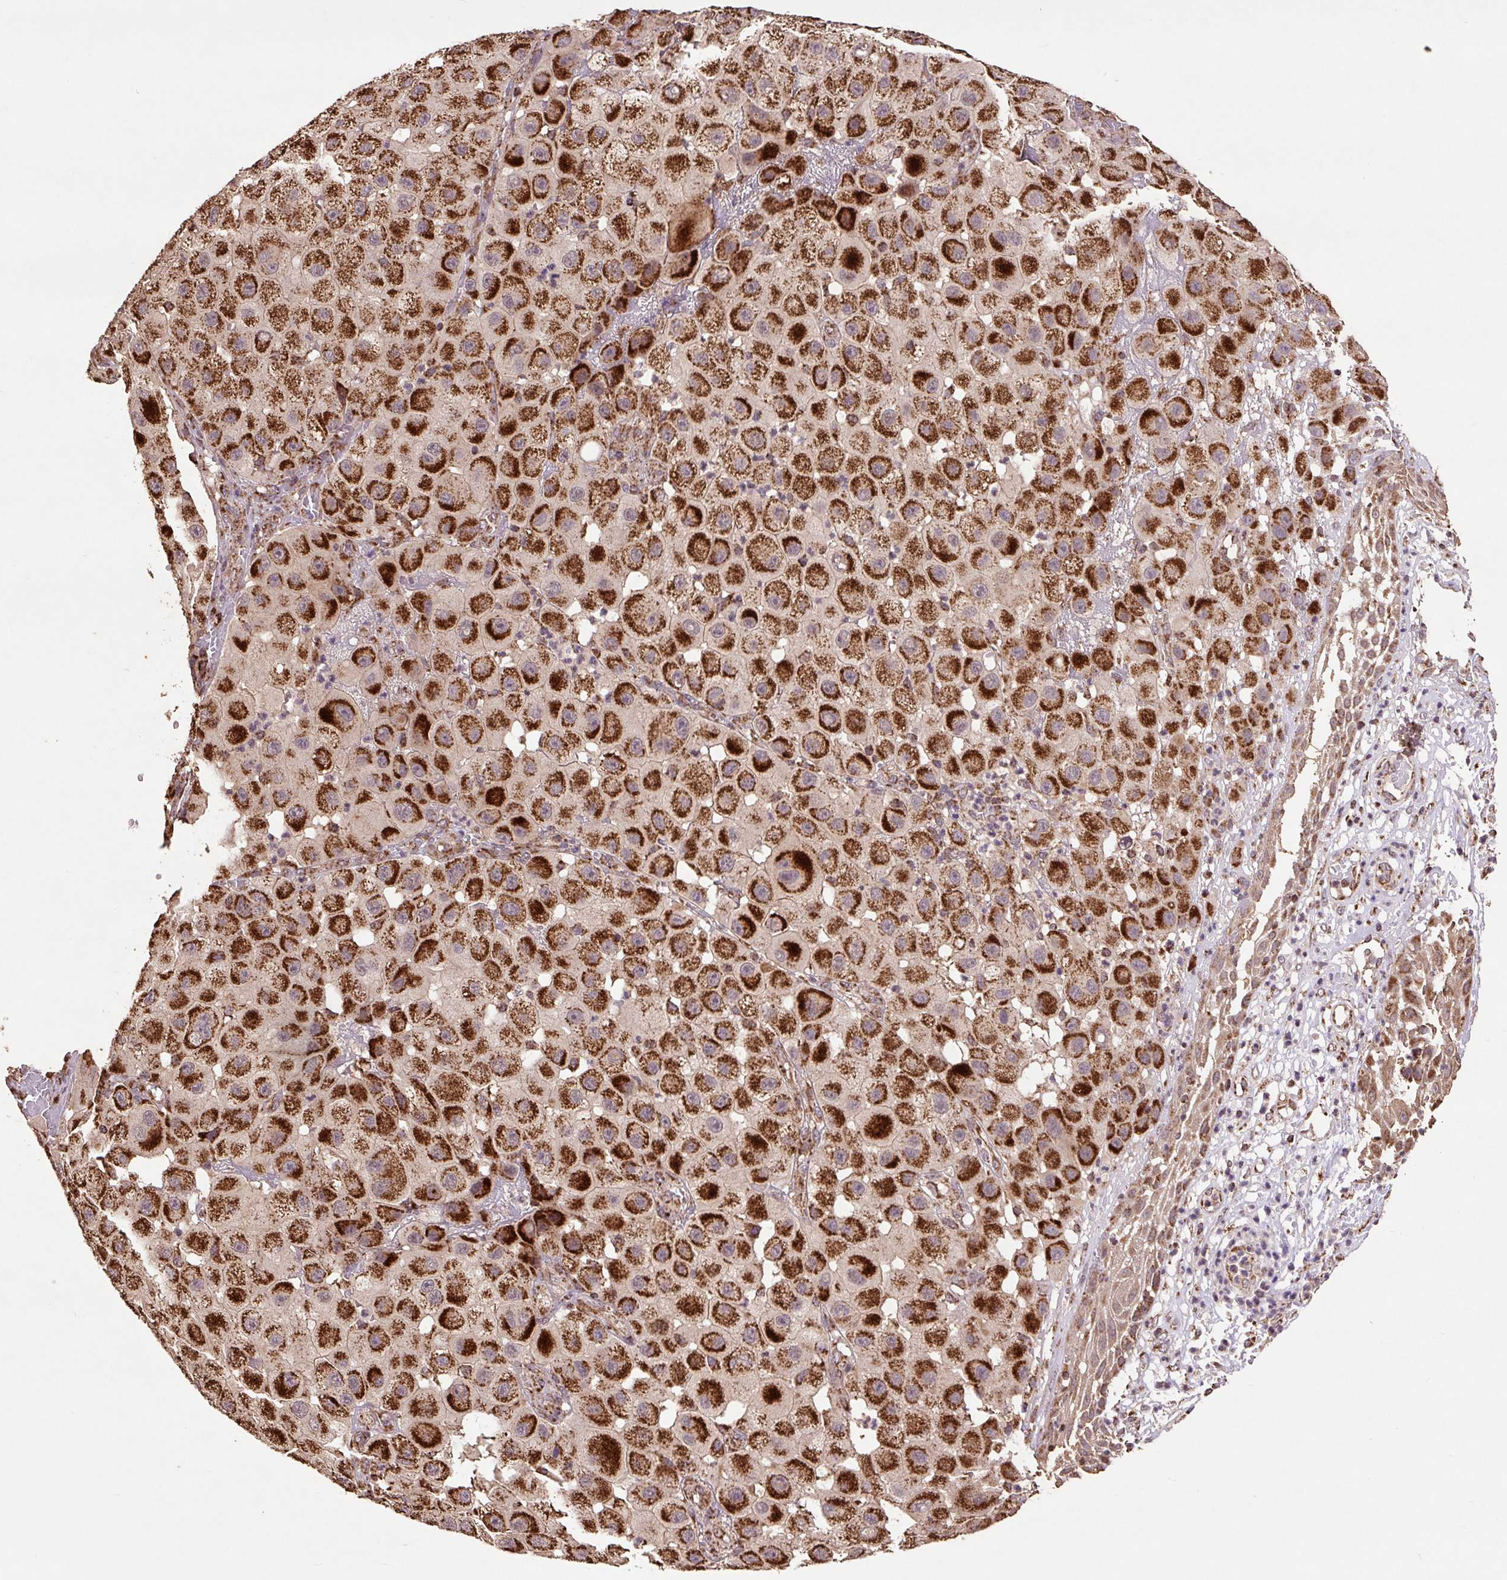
{"staining": {"intensity": "strong", "quantity": ">75%", "location": "cytoplasmic/membranous"}, "tissue": "melanoma", "cell_type": "Tumor cells", "image_type": "cancer", "snomed": [{"axis": "morphology", "description": "Malignant melanoma, NOS"}, {"axis": "topography", "description": "Skin"}], "caption": "High-magnification brightfield microscopy of malignant melanoma stained with DAB (brown) and counterstained with hematoxylin (blue). tumor cells exhibit strong cytoplasmic/membranous positivity is present in about>75% of cells. (brown staining indicates protein expression, while blue staining denotes nuclei).", "gene": "ATP5F1A", "patient": {"sex": "female", "age": 81}}